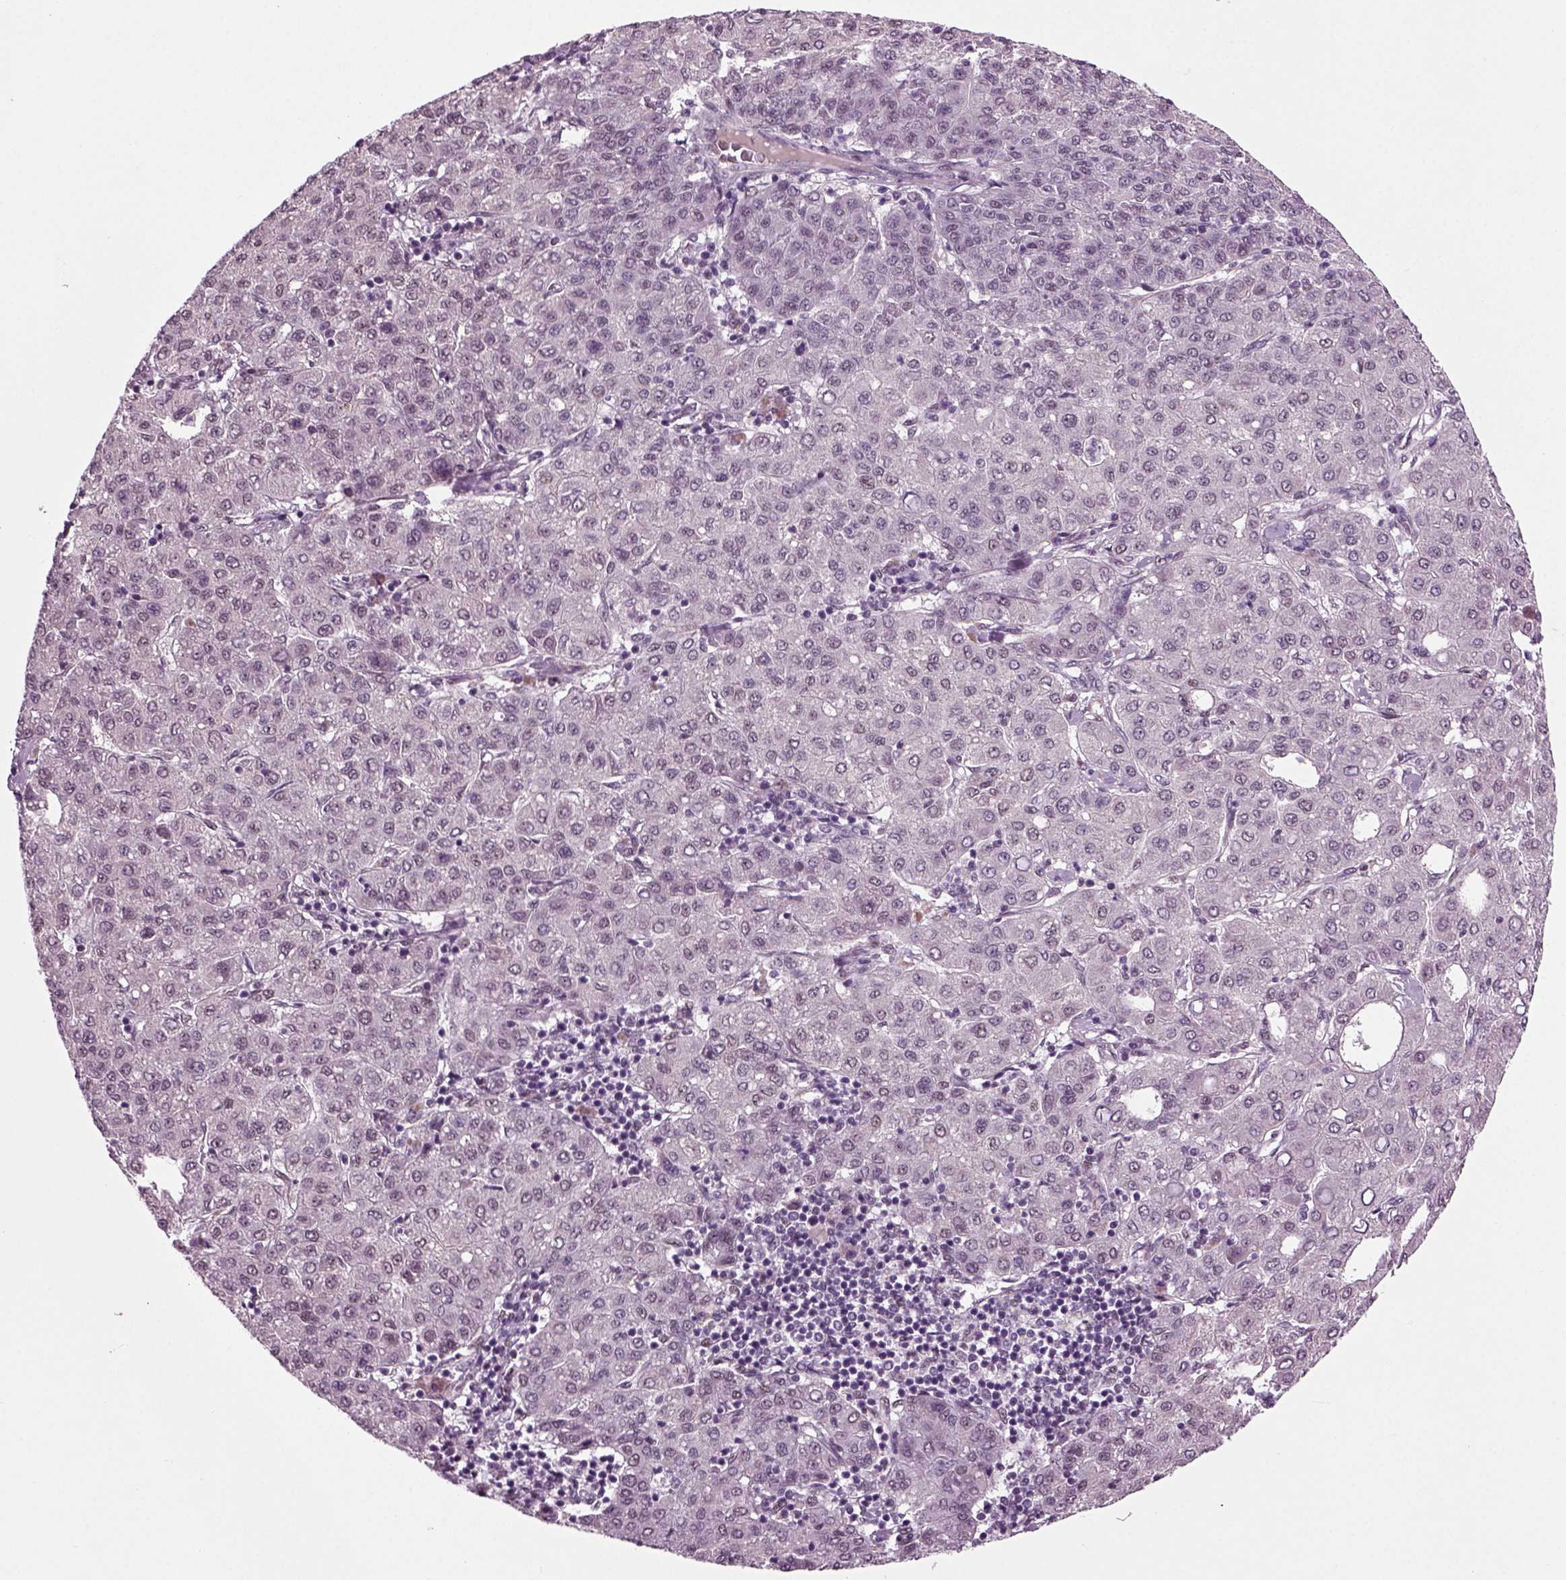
{"staining": {"intensity": "negative", "quantity": "none", "location": "none"}, "tissue": "liver cancer", "cell_type": "Tumor cells", "image_type": "cancer", "snomed": [{"axis": "morphology", "description": "Carcinoma, Hepatocellular, NOS"}, {"axis": "topography", "description": "Liver"}], "caption": "A histopathology image of liver hepatocellular carcinoma stained for a protein reveals no brown staining in tumor cells. (DAB (3,3'-diaminobenzidine) IHC visualized using brightfield microscopy, high magnification).", "gene": "RCOR3", "patient": {"sex": "male", "age": 65}}